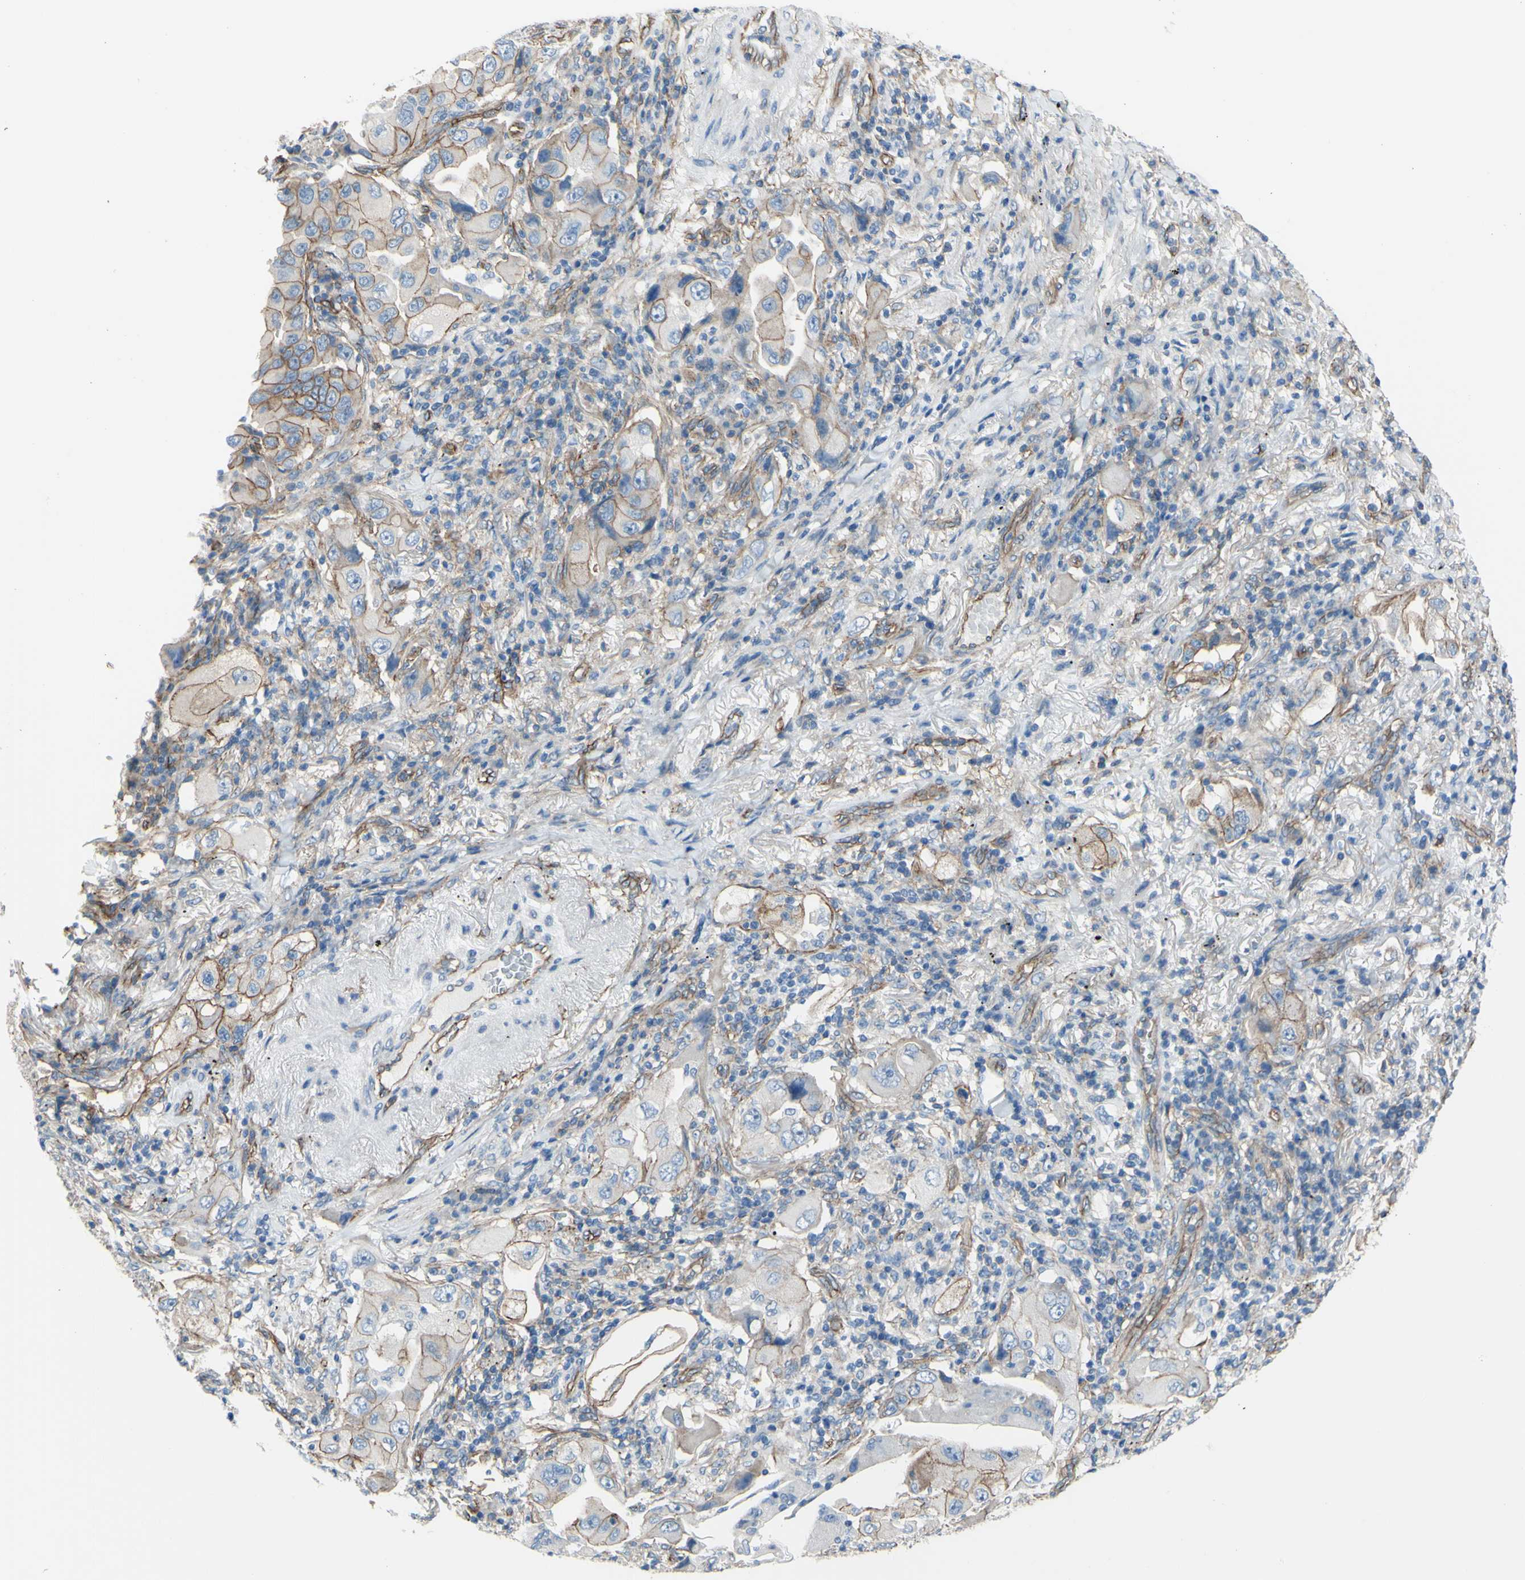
{"staining": {"intensity": "moderate", "quantity": ">75%", "location": "cytoplasmic/membranous"}, "tissue": "lung cancer", "cell_type": "Tumor cells", "image_type": "cancer", "snomed": [{"axis": "morphology", "description": "Adenocarcinoma, NOS"}, {"axis": "topography", "description": "Lung"}], "caption": "Protein analysis of lung cancer (adenocarcinoma) tissue shows moderate cytoplasmic/membranous staining in about >75% of tumor cells.", "gene": "TPBG", "patient": {"sex": "female", "age": 65}}